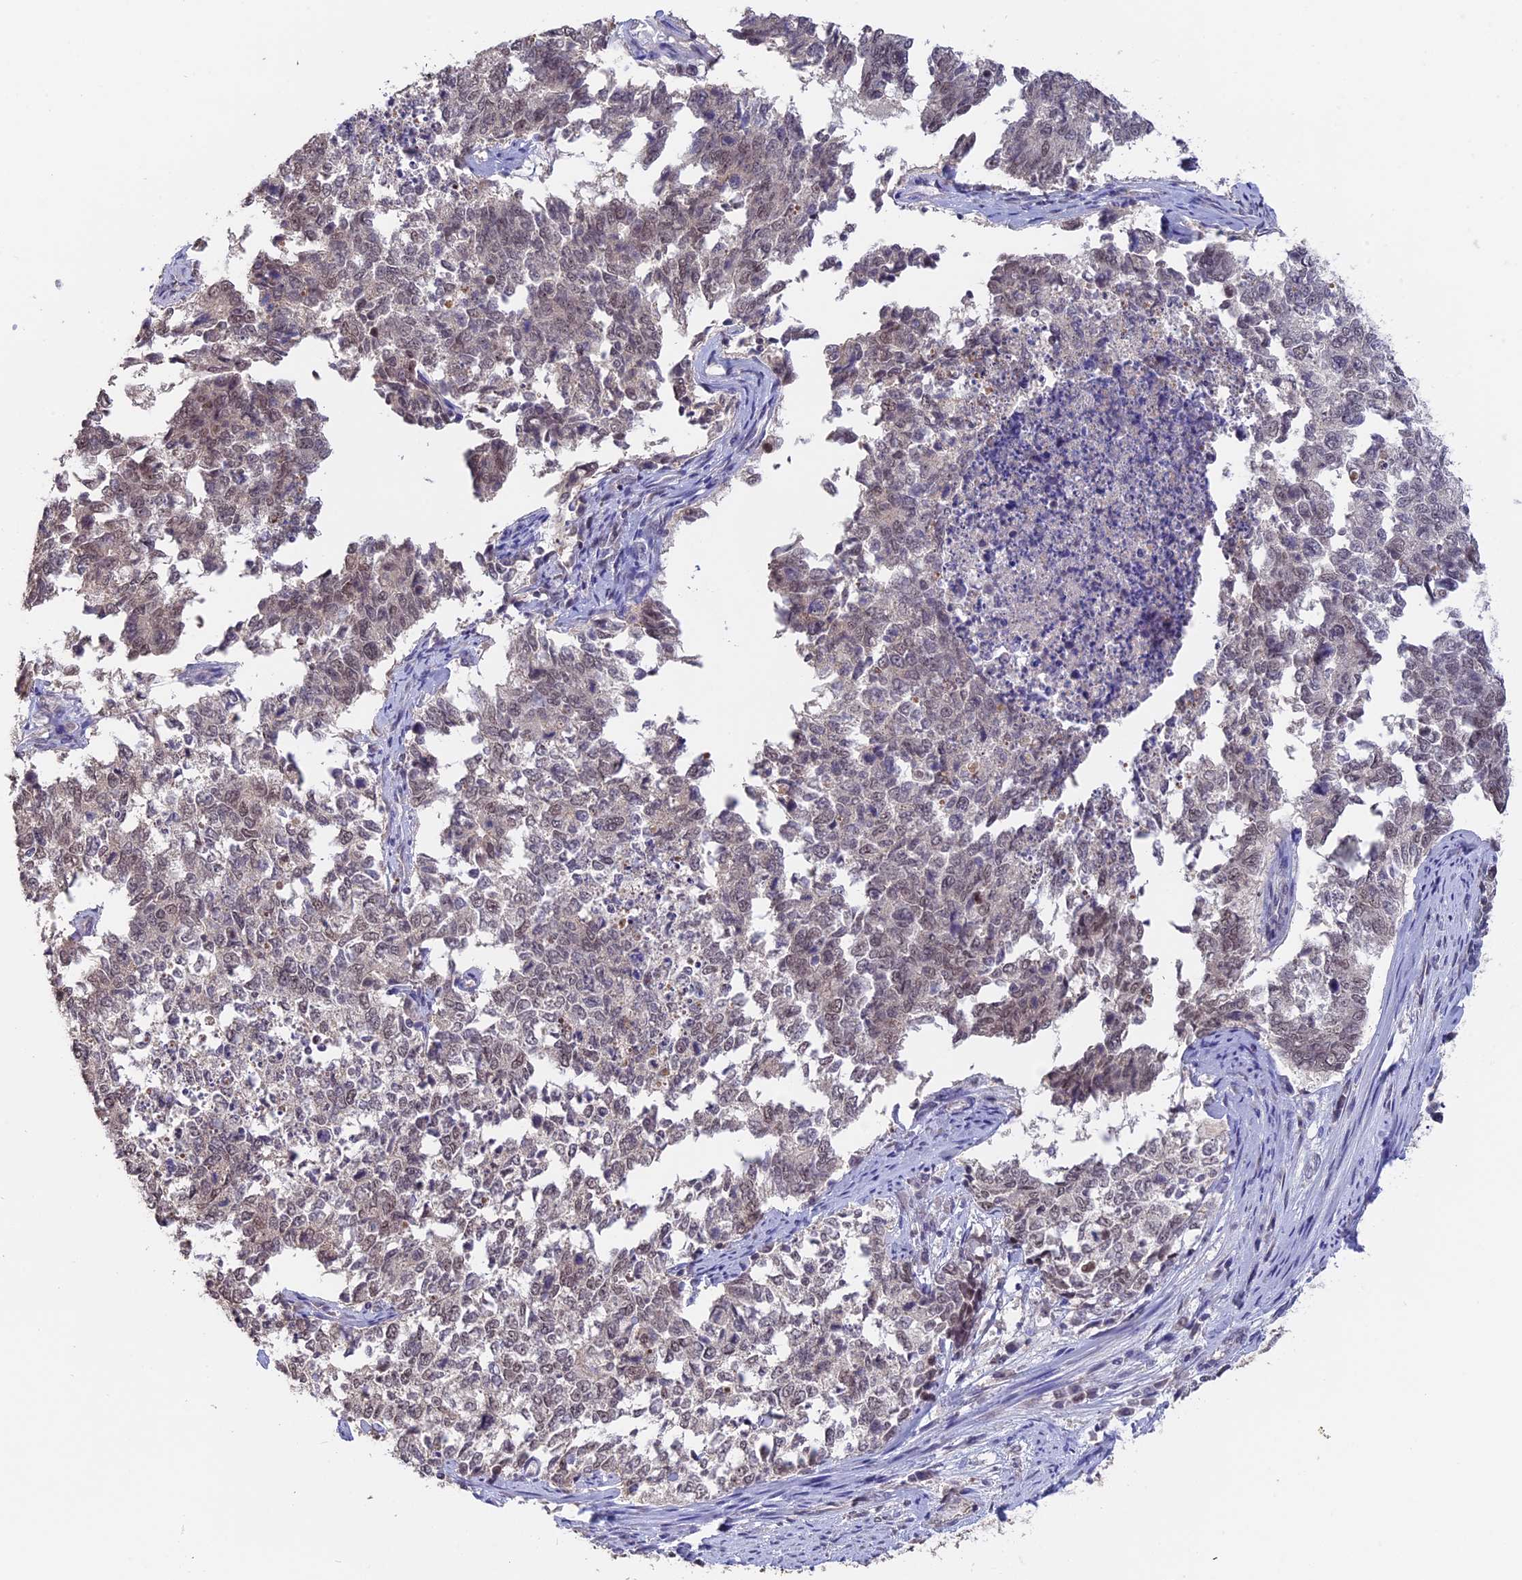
{"staining": {"intensity": "weak", "quantity": "25%-75%", "location": "nuclear"}, "tissue": "cervical cancer", "cell_type": "Tumor cells", "image_type": "cancer", "snomed": [{"axis": "morphology", "description": "Squamous cell carcinoma, NOS"}, {"axis": "topography", "description": "Cervix"}], "caption": "IHC of human cervical cancer (squamous cell carcinoma) shows low levels of weak nuclear staining in approximately 25%-75% of tumor cells.", "gene": "RFC5", "patient": {"sex": "female", "age": 63}}